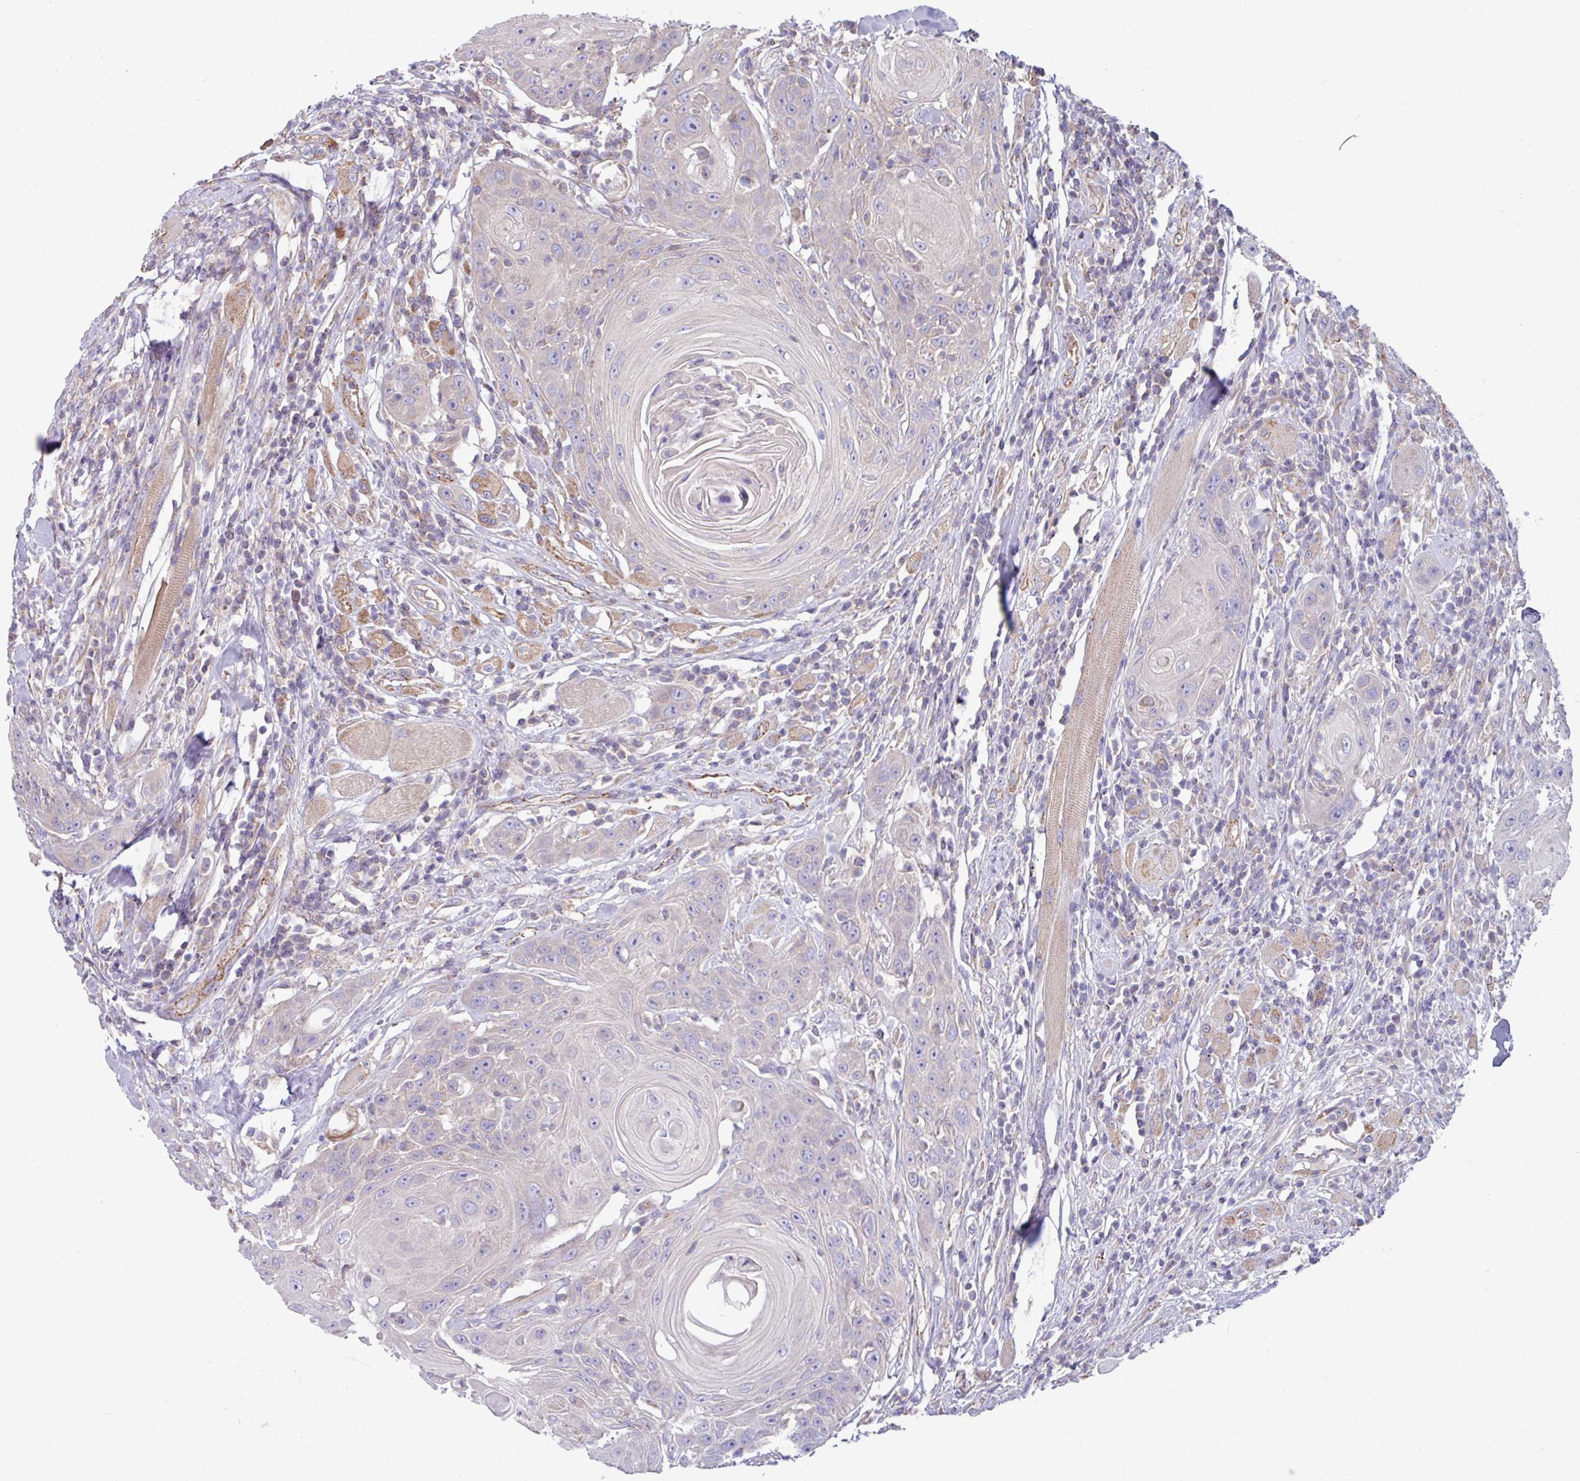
{"staining": {"intensity": "negative", "quantity": "none", "location": "none"}, "tissue": "head and neck cancer", "cell_type": "Tumor cells", "image_type": "cancer", "snomed": [{"axis": "morphology", "description": "Squamous cell carcinoma, NOS"}, {"axis": "topography", "description": "Head-Neck"}], "caption": "Squamous cell carcinoma (head and neck) stained for a protein using immunohistochemistry exhibits no expression tumor cells.", "gene": "PPM1J", "patient": {"sex": "female", "age": 59}}